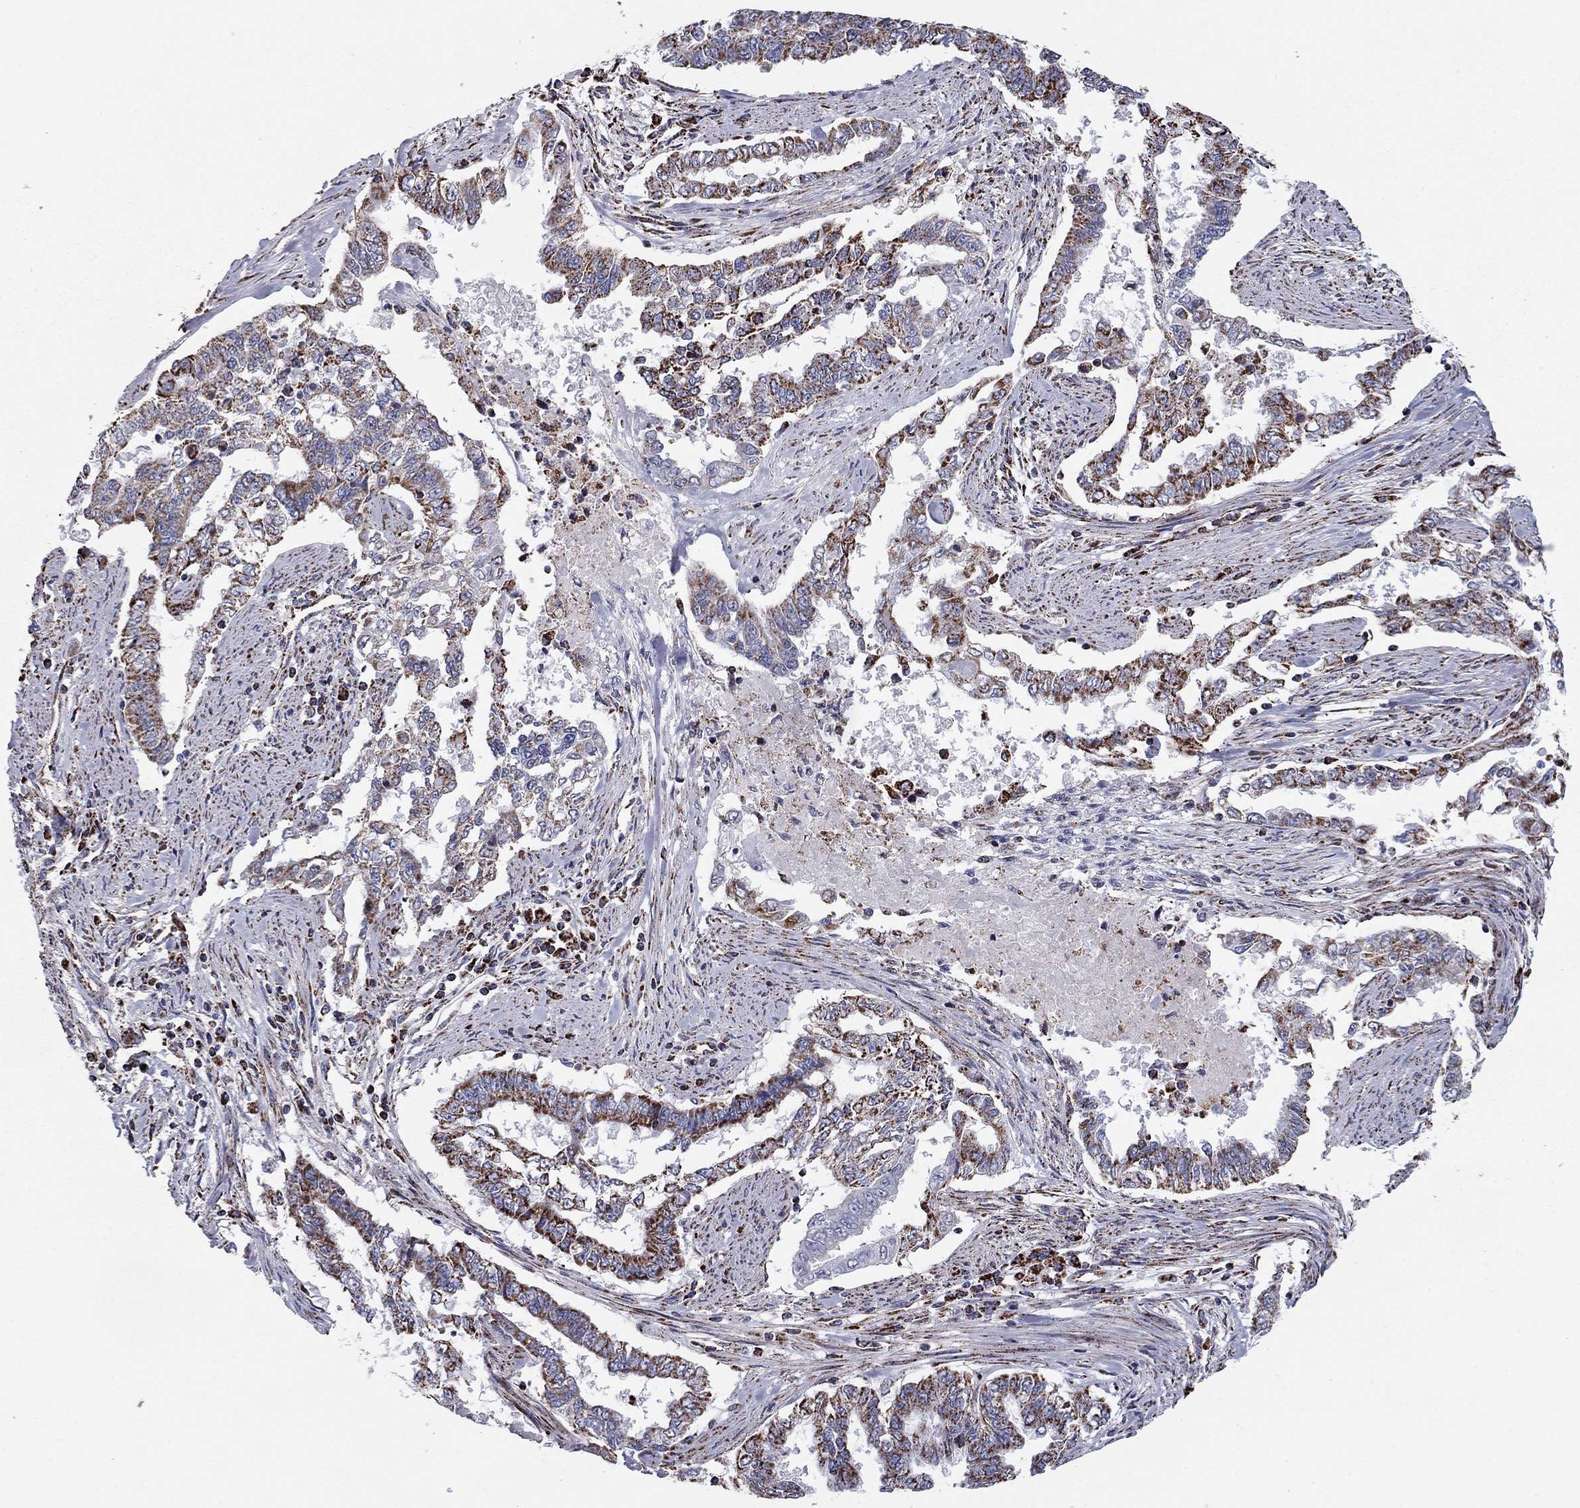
{"staining": {"intensity": "strong", "quantity": "<25%", "location": "cytoplasmic/membranous"}, "tissue": "endometrial cancer", "cell_type": "Tumor cells", "image_type": "cancer", "snomed": [{"axis": "morphology", "description": "Adenocarcinoma, NOS"}, {"axis": "topography", "description": "Uterus"}], "caption": "A micrograph of human endometrial cancer stained for a protein shows strong cytoplasmic/membranous brown staining in tumor cells.", "gene": "NDUFV1", "patient": {"sex": "female", "age": 59}}